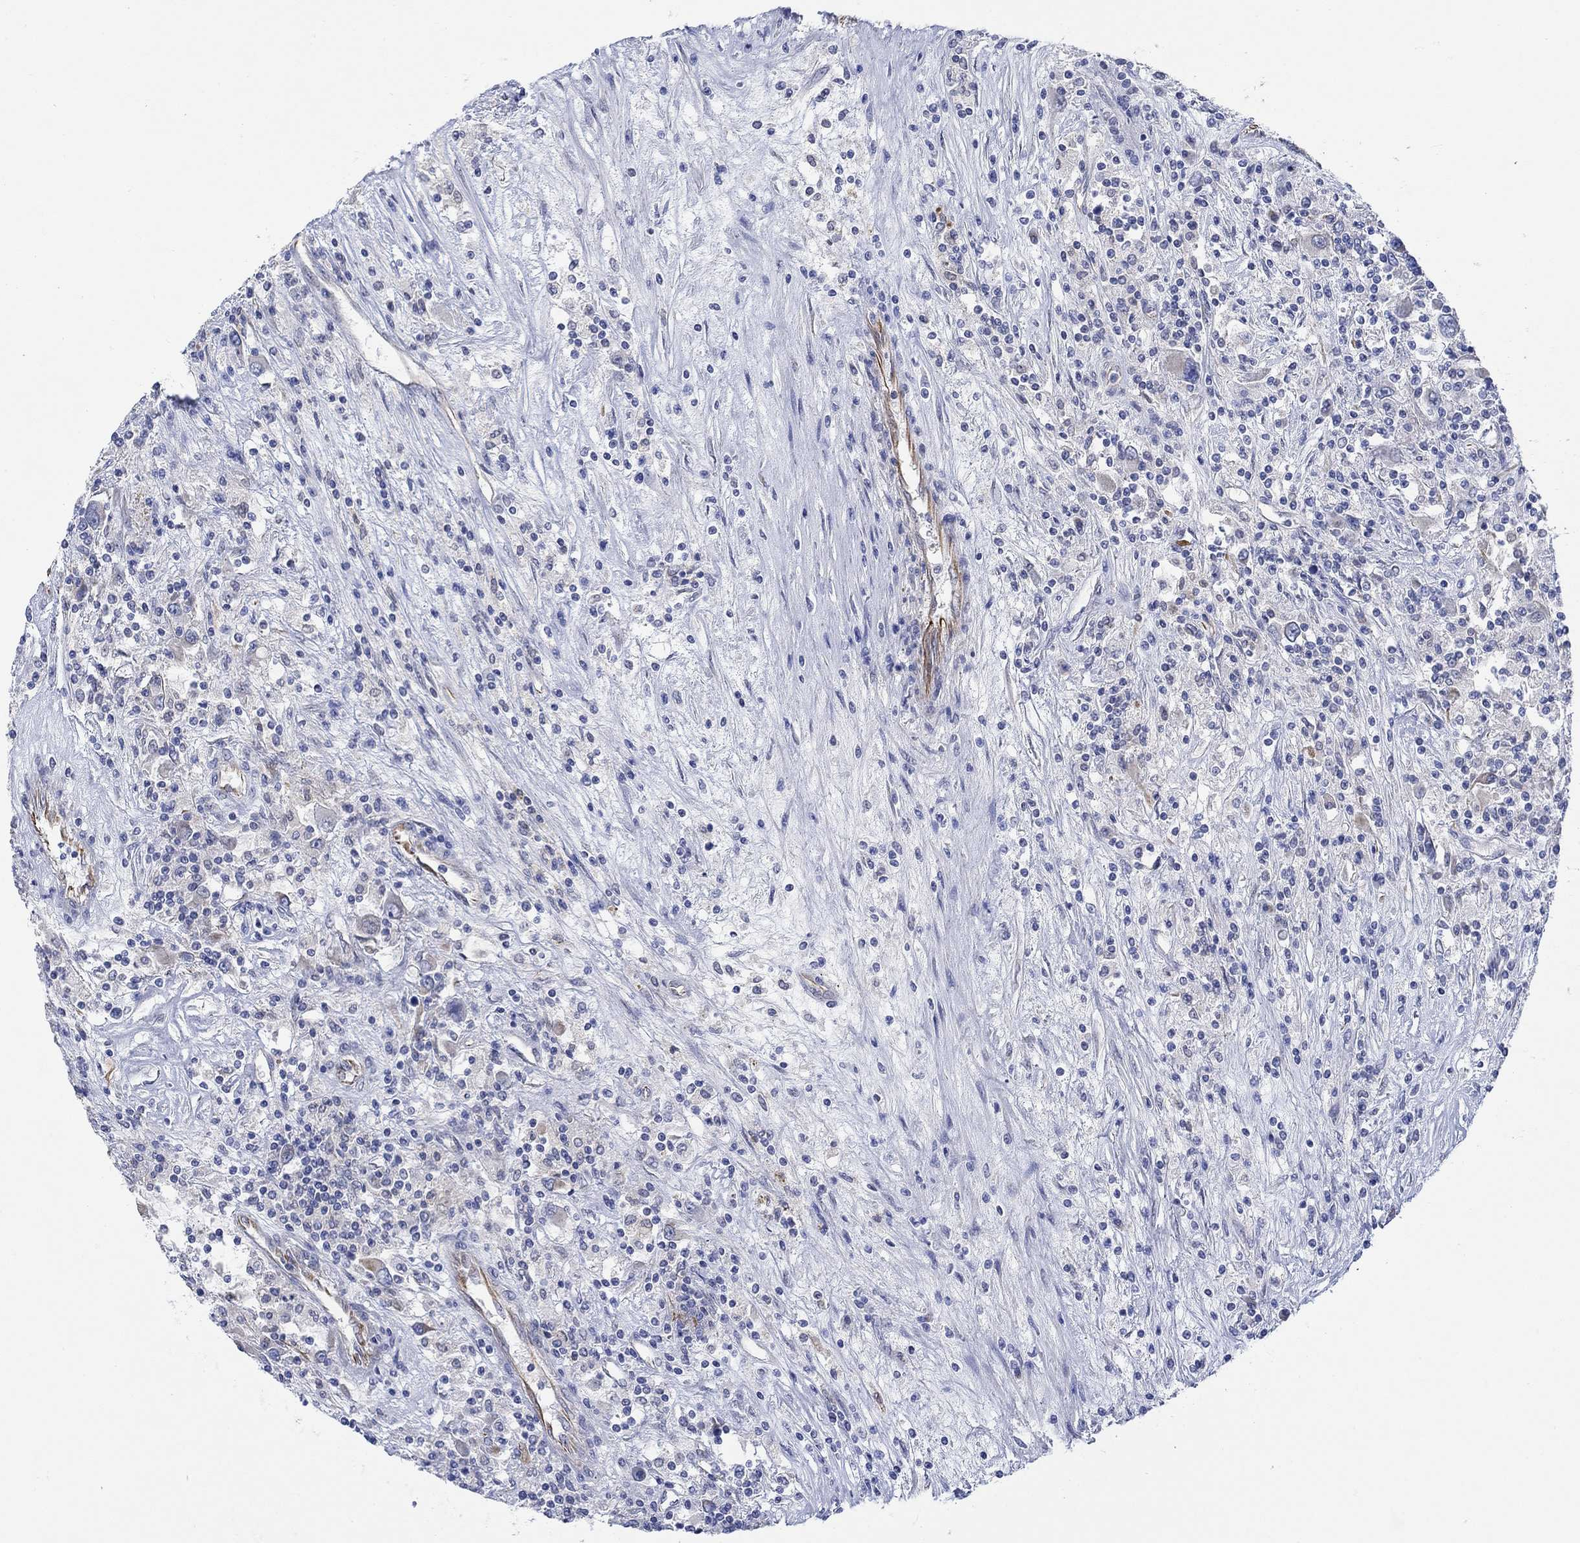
{"staining": {"intensity": "negative", "quantity": "none", "location": "none"}, "tissue": "renal cancer", "cell_type": "Tumor cells", "image_type": "cancer", "snomed": [{"axis": "morphology", "description": "Adenocarcinoma, NOS"}, {"axis": "topography", "description": "Kidney"}], "caption": "Tumor cells are negative for brown protein staining in renal cancer (adenocarcinoma). The staining was performed using DAB to visualize the protein expression in brown, while the nuclei were stained in blue with hematoxylin (Magnification: 20x).", "gene": "CAMK1D", "patient": {"sex": "female", "age": 67}}